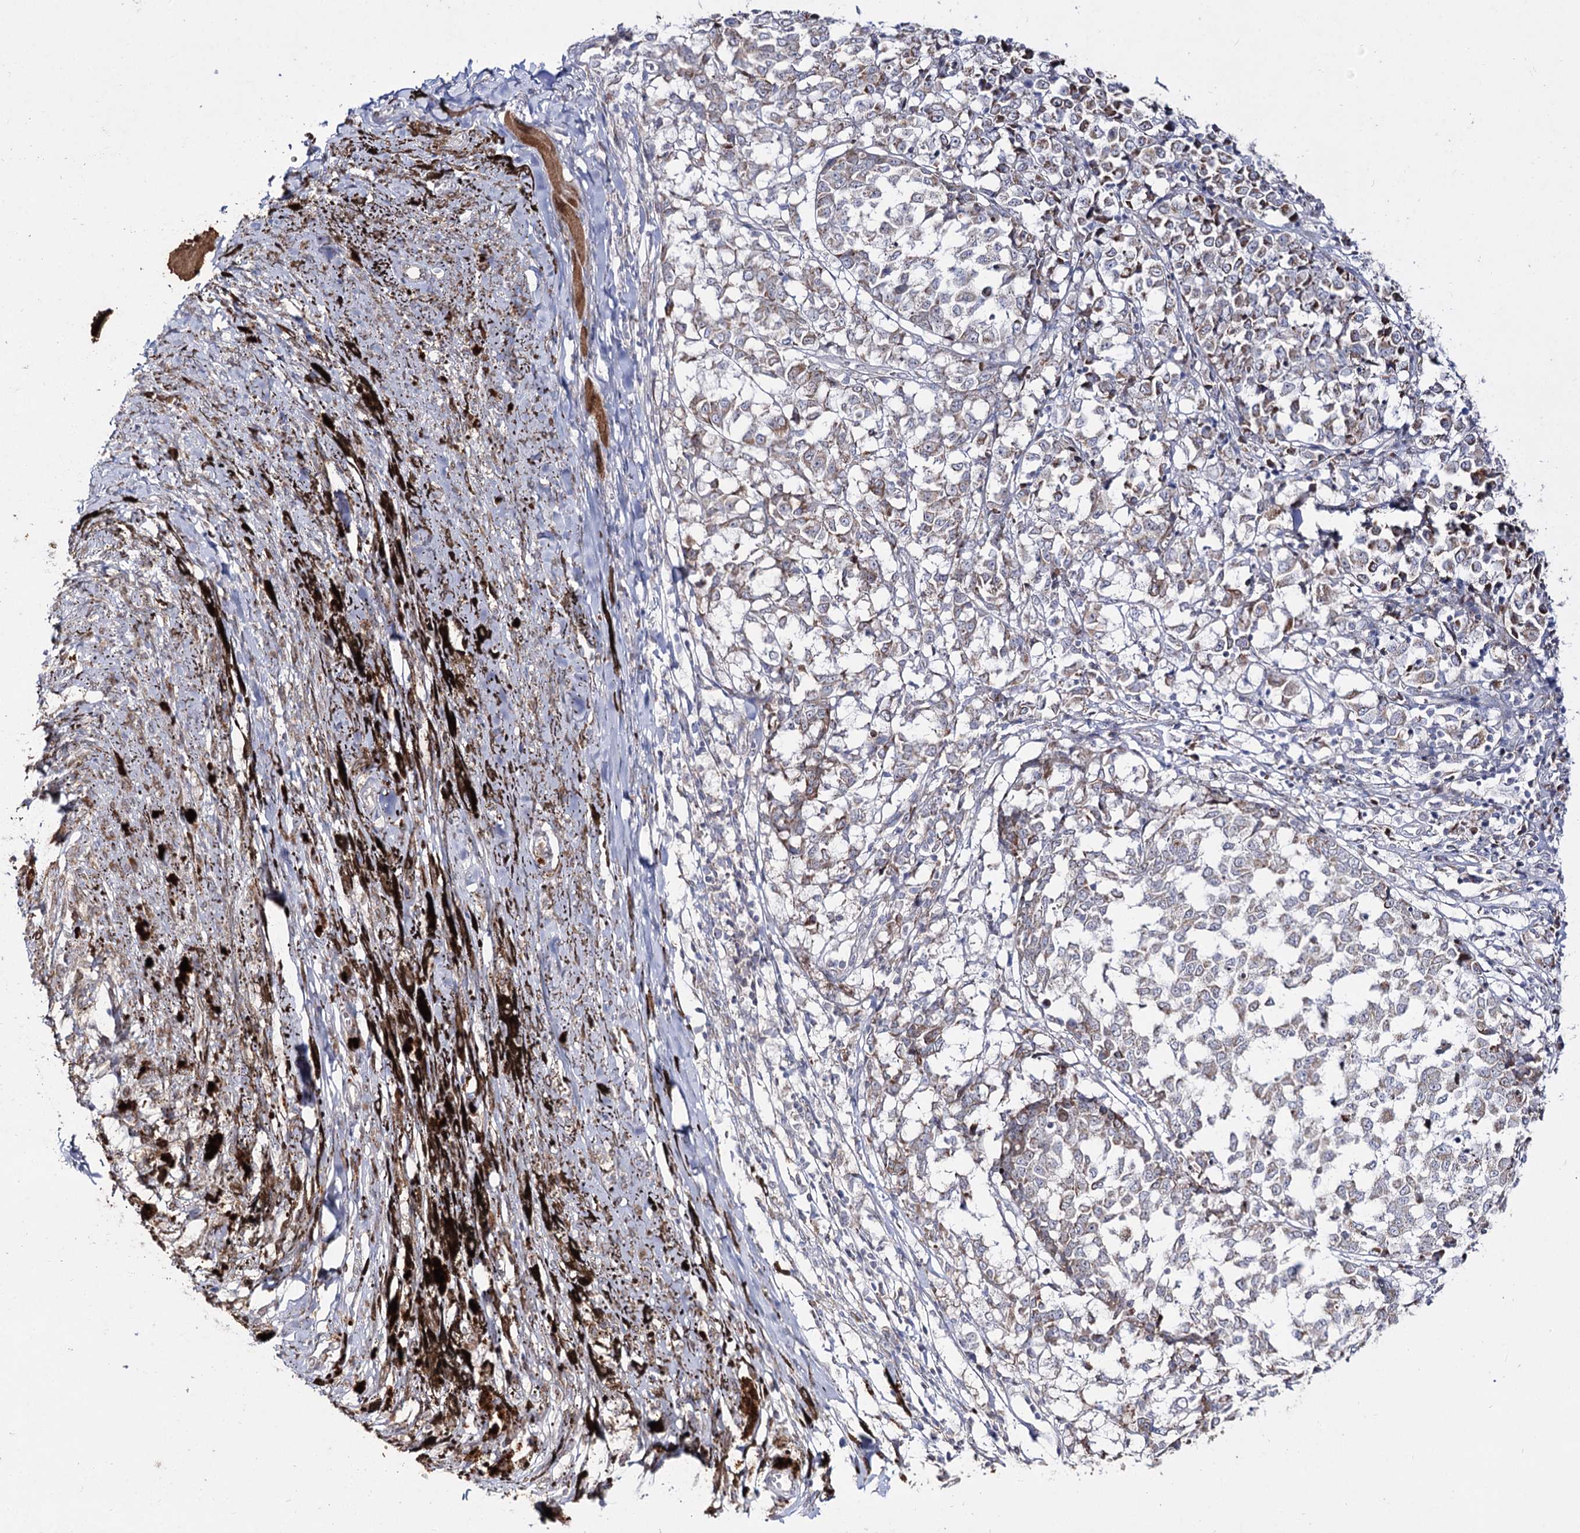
{"staining": {"intensity": "weak", "quantity": "<25%", "location": "cytoplasmic/membranous"}, "tissue": "melanoma", "cell_type": "Tumor cells", "image_type": "cancer", "snomed": [{"axis": "morphology", "description": "Malignant melanoma, NOS"}, {"axis": "topography", "description": "Skin"}], "caption": "Human melanoma stained for a protein using immunohistochemistry exhibits no staining in tumor cells.", "gene": "C11orf80", "patient": {"sex": "female", "age": 72}}